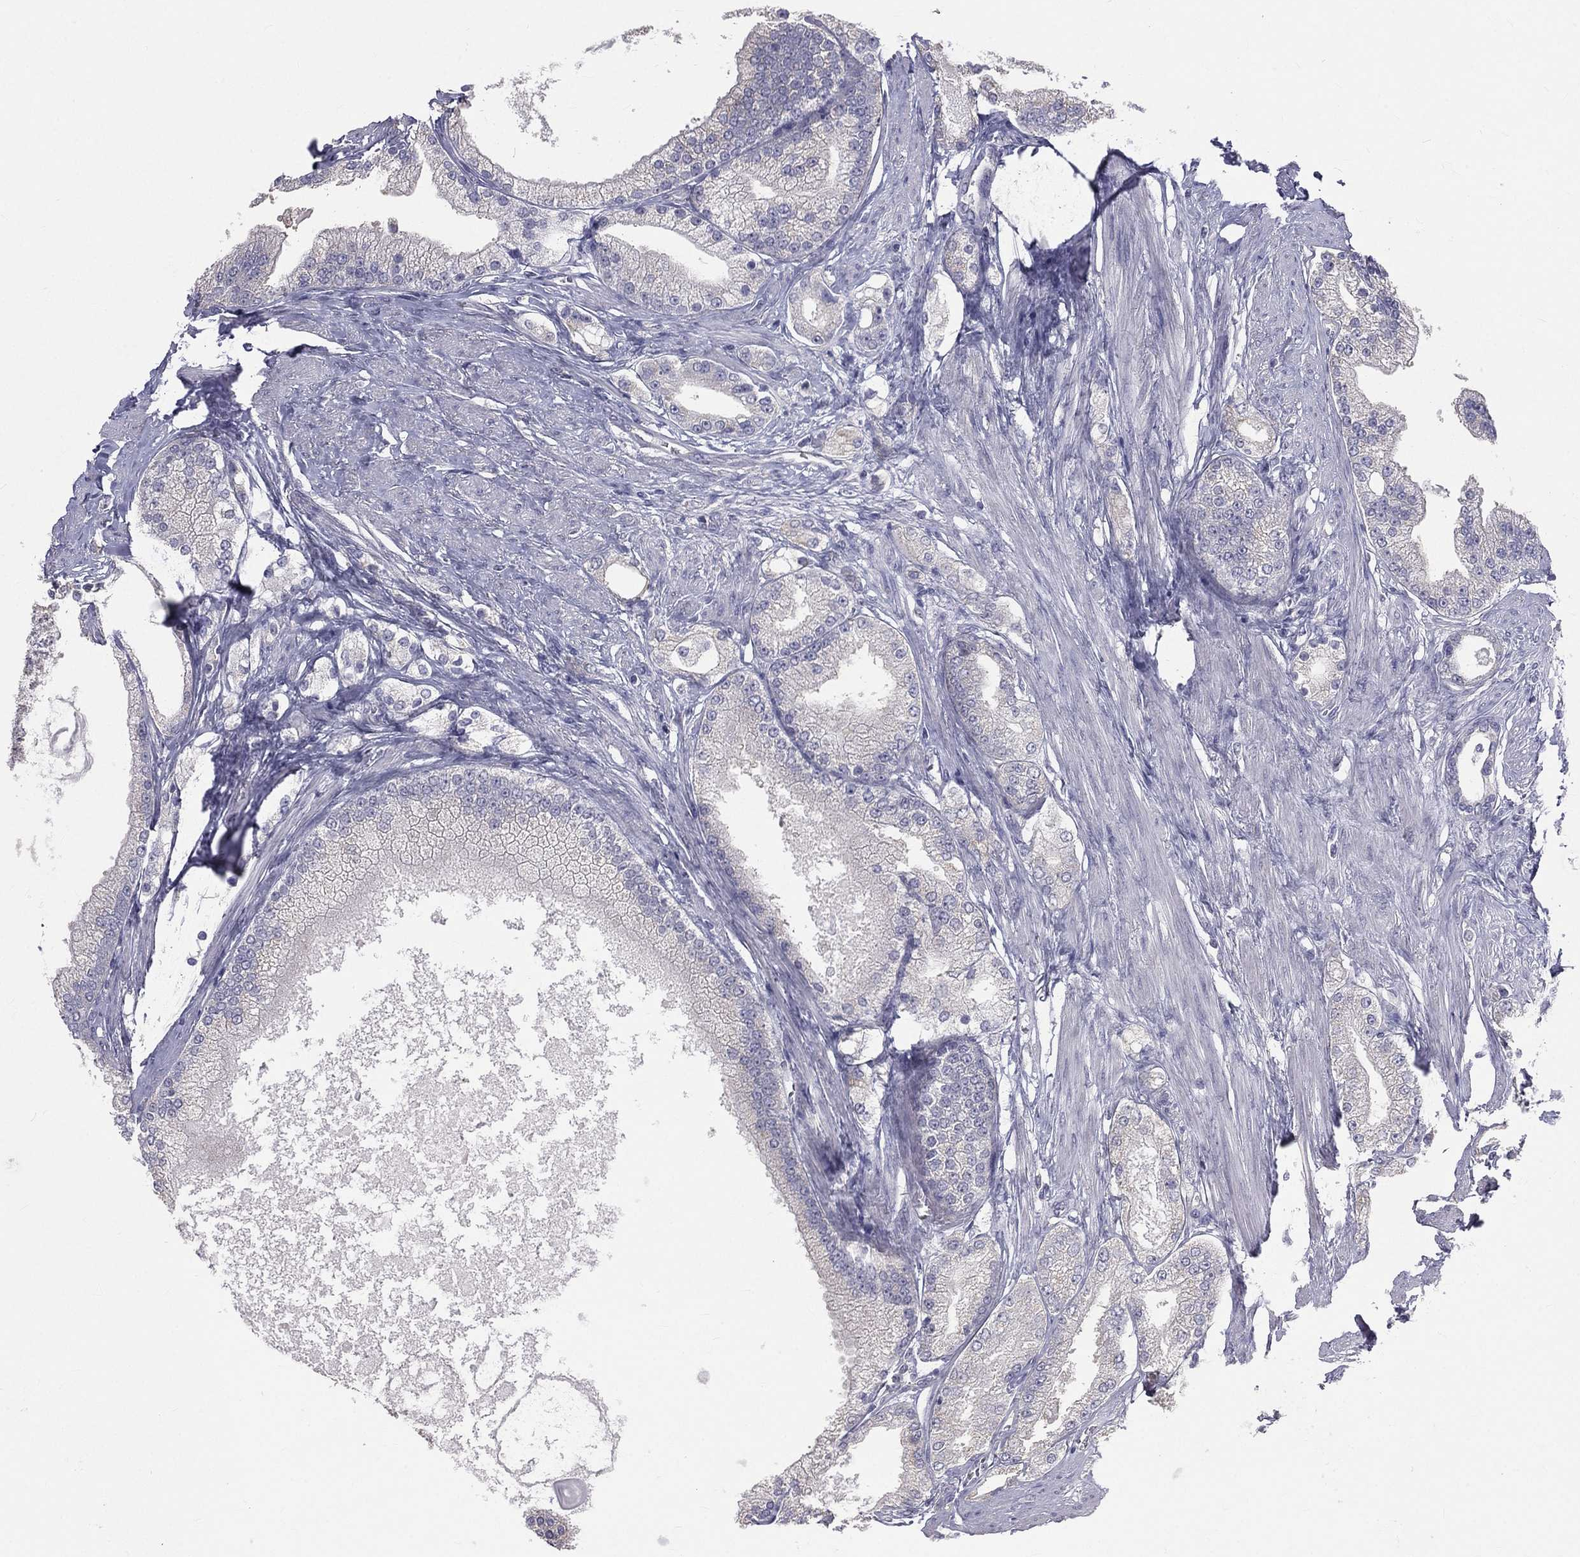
{"staining": {"intensity": "negative", "quantity": "none", "location": "none"}, "tissue": "prostate cancer", "cell_type": "Tumor cells", "image_type": "cancer", "snomed": [{"axis": "morphology", "description": "Adenocarcinoma, NOS"}, {"axis": "topography", "description": "Prostate and seminal vesicle, NOS"}, {"axis": "topography", "description": "Prostate"}], "caption": "This image is of prostate adenocarcinoma stained with immunohistochemistry (IHC) to label a protein in brown with the nuclei are counter-stained blue. There is no staining in tumor cells.", "gene": "MUC13", "patient": {"sex": "male", "age": 67}}